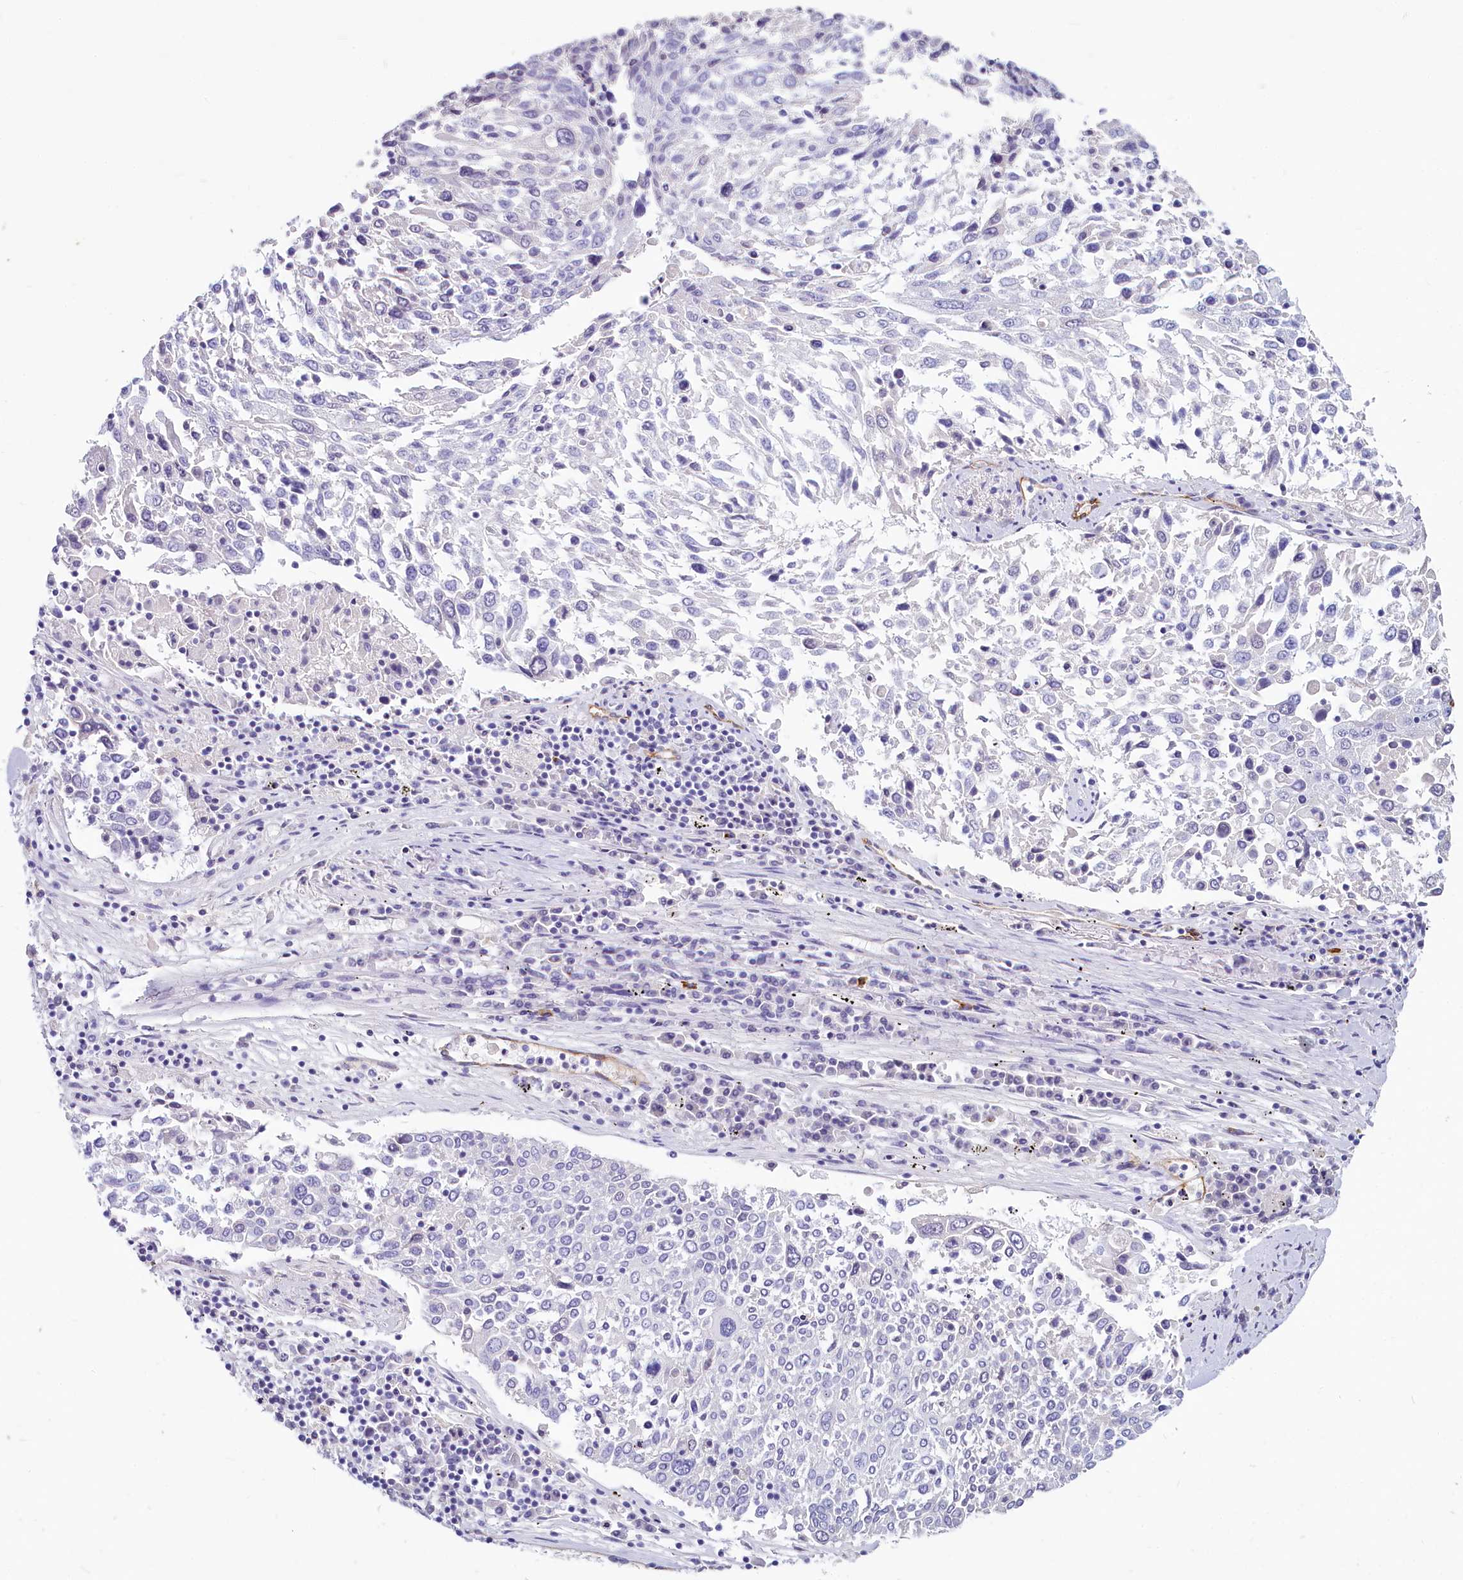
{"staining": {"intensity": "negative", "quantity": "none", "location": "none"}, "tissue": "lung cancer", "cell_type": "Tumor cells", "image_type": "cancer", "snomed": [{"axis": "morphology", "description": "Squamous cell carcinoma, NOS"}, {"axis": "topography", "description": "Lung"}], "caption": "Tumor cells are negative for protein expression in human lung squamous cell carcinoma.", "gene": "PROCR", "patient": {"sex": "male", "age": 65}}